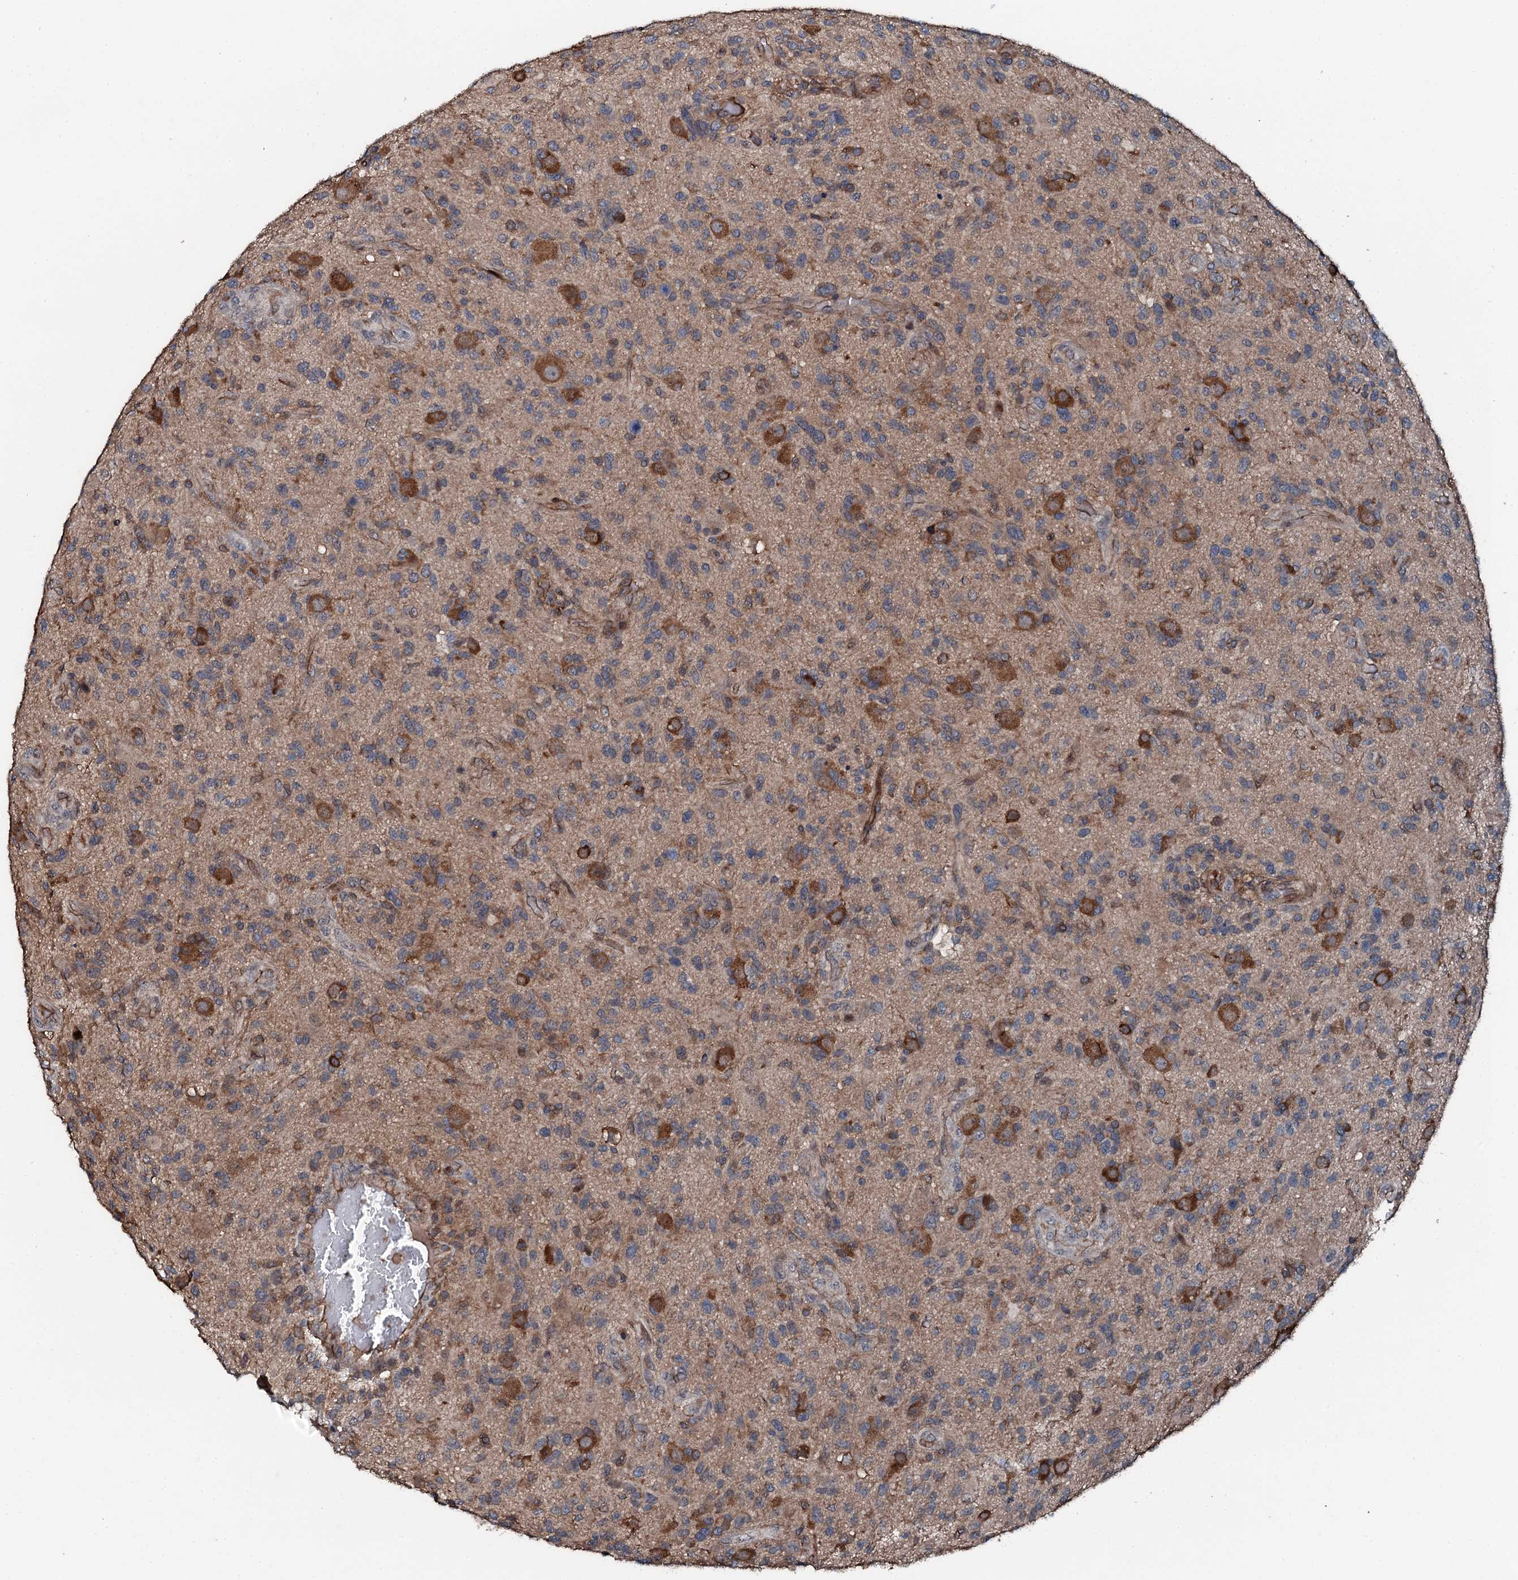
{"staining": {"intensity": "negative", "quantity": "none", "location": "none"}, "tissue": "glioma", "cell_type": "Tumor cells", "image_type": "cancer", "snomed": [{"axis": "morphology", "description": "Glioma, malignant, High grade"}, {"axis": "topography", "description": "Brain"}], "caption": "Image shows no significant protein expression in tumor cells of malignant glioma (high-grade). (DAB immunohistochemistry, high magnification).", "gene": "FLYWCH1", "patient": {"sex": "male", "age": 47}}